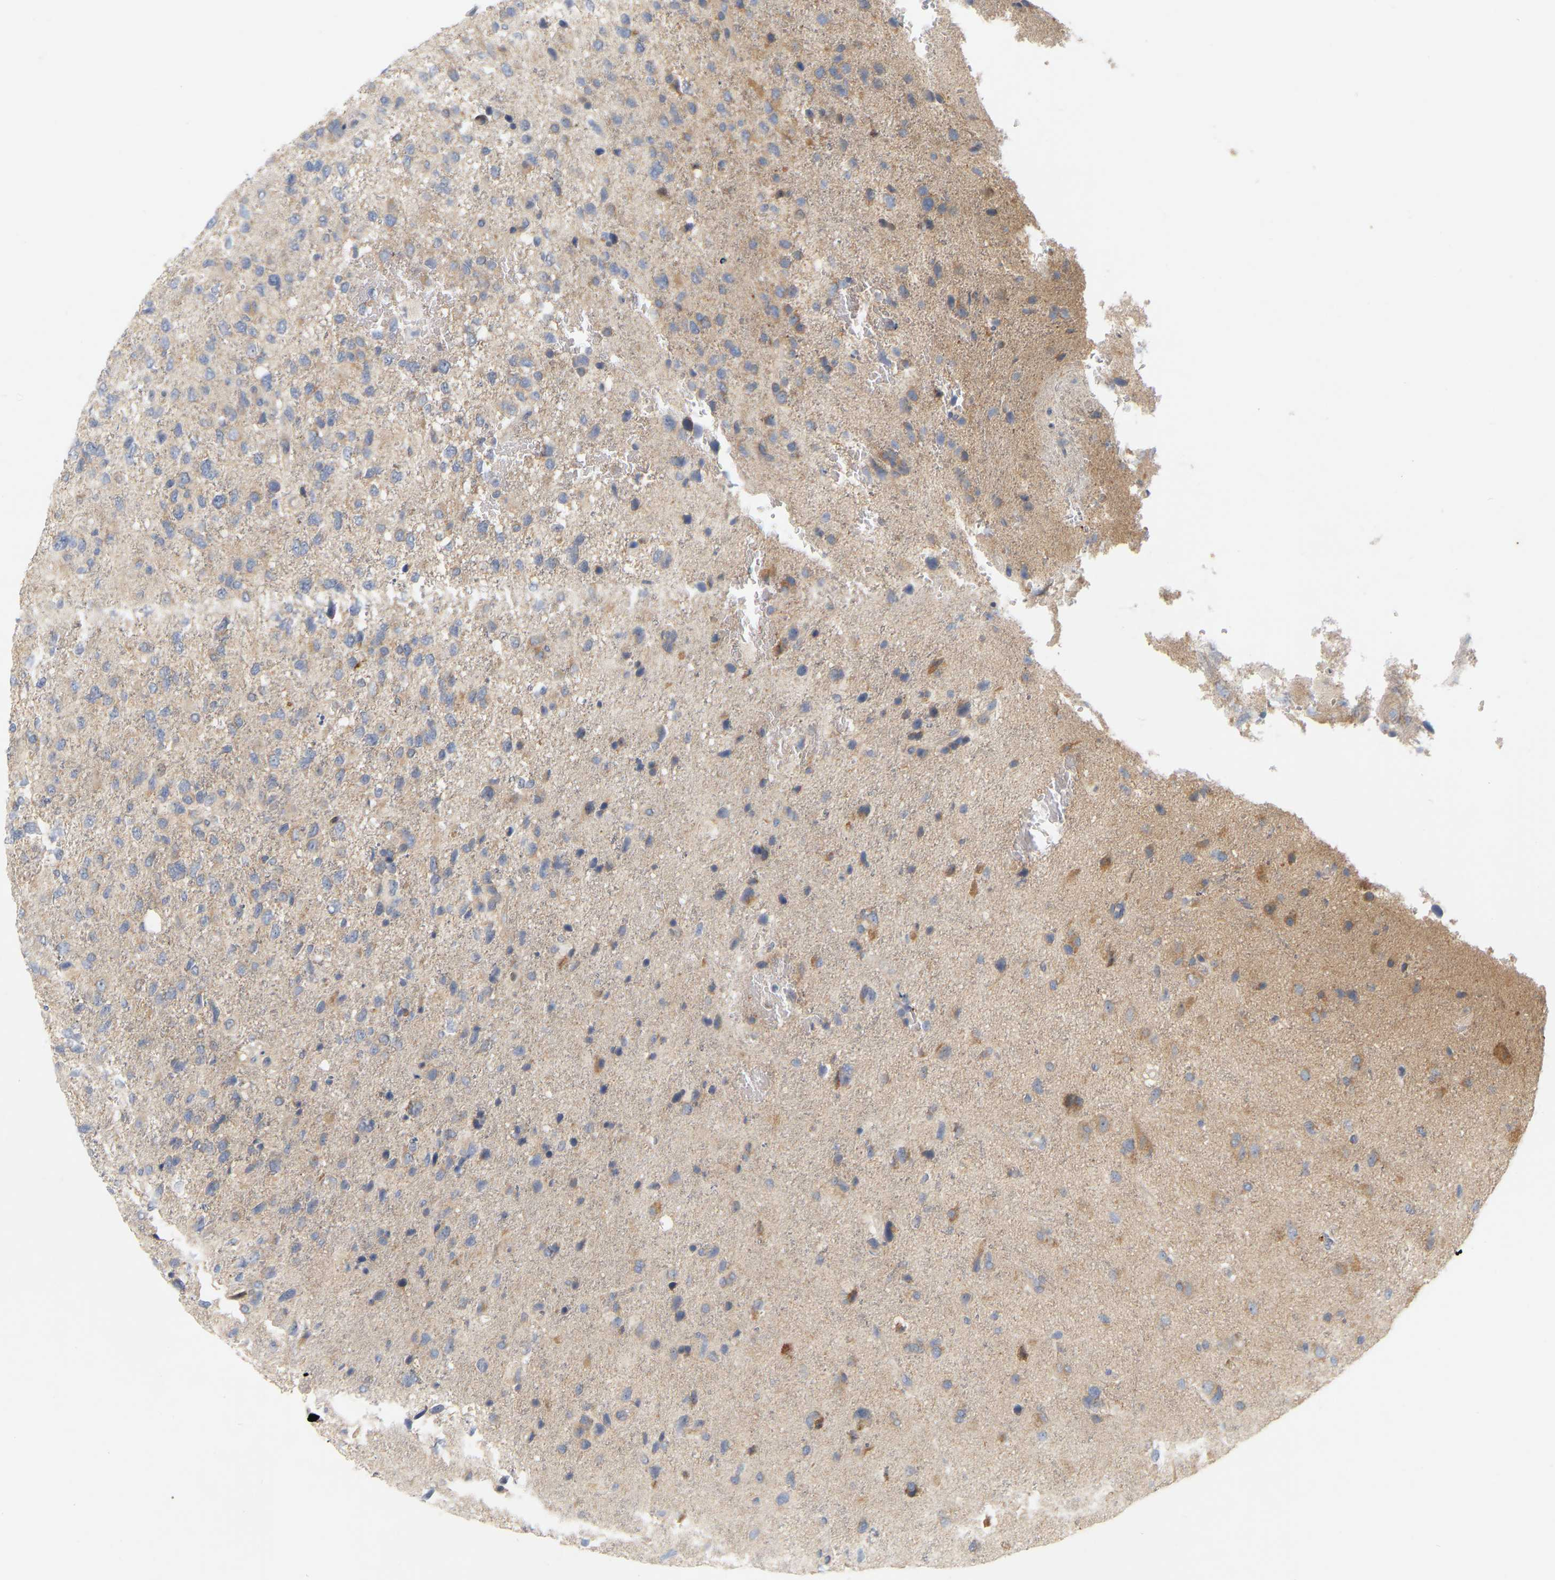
{"staining": {"intensity": "moderate", "quantity": "<25%", "location": "cytoplasmic/membranous"}, "tissue": "glioma", "cell_type": "Tumor cells", "image_type": "cancer", "snomed": [{"axis": "morphology", "description": "Glioma, malignant, High grade"}, {"axis": "topography", "description": "Brain"}], "caption": "Immunohistochemistry (IHC) histopathology image of neoplastic tissue: human glioma stained using IHC demonstrates low levels of moderate protein expression localized specifically in the cytoplasmic/membranous of tumor cells, appearing as a cytoplasmic/membranous brown color.", "gene": "MINDY4", "patient": {"sex": "female", "age": 58}}